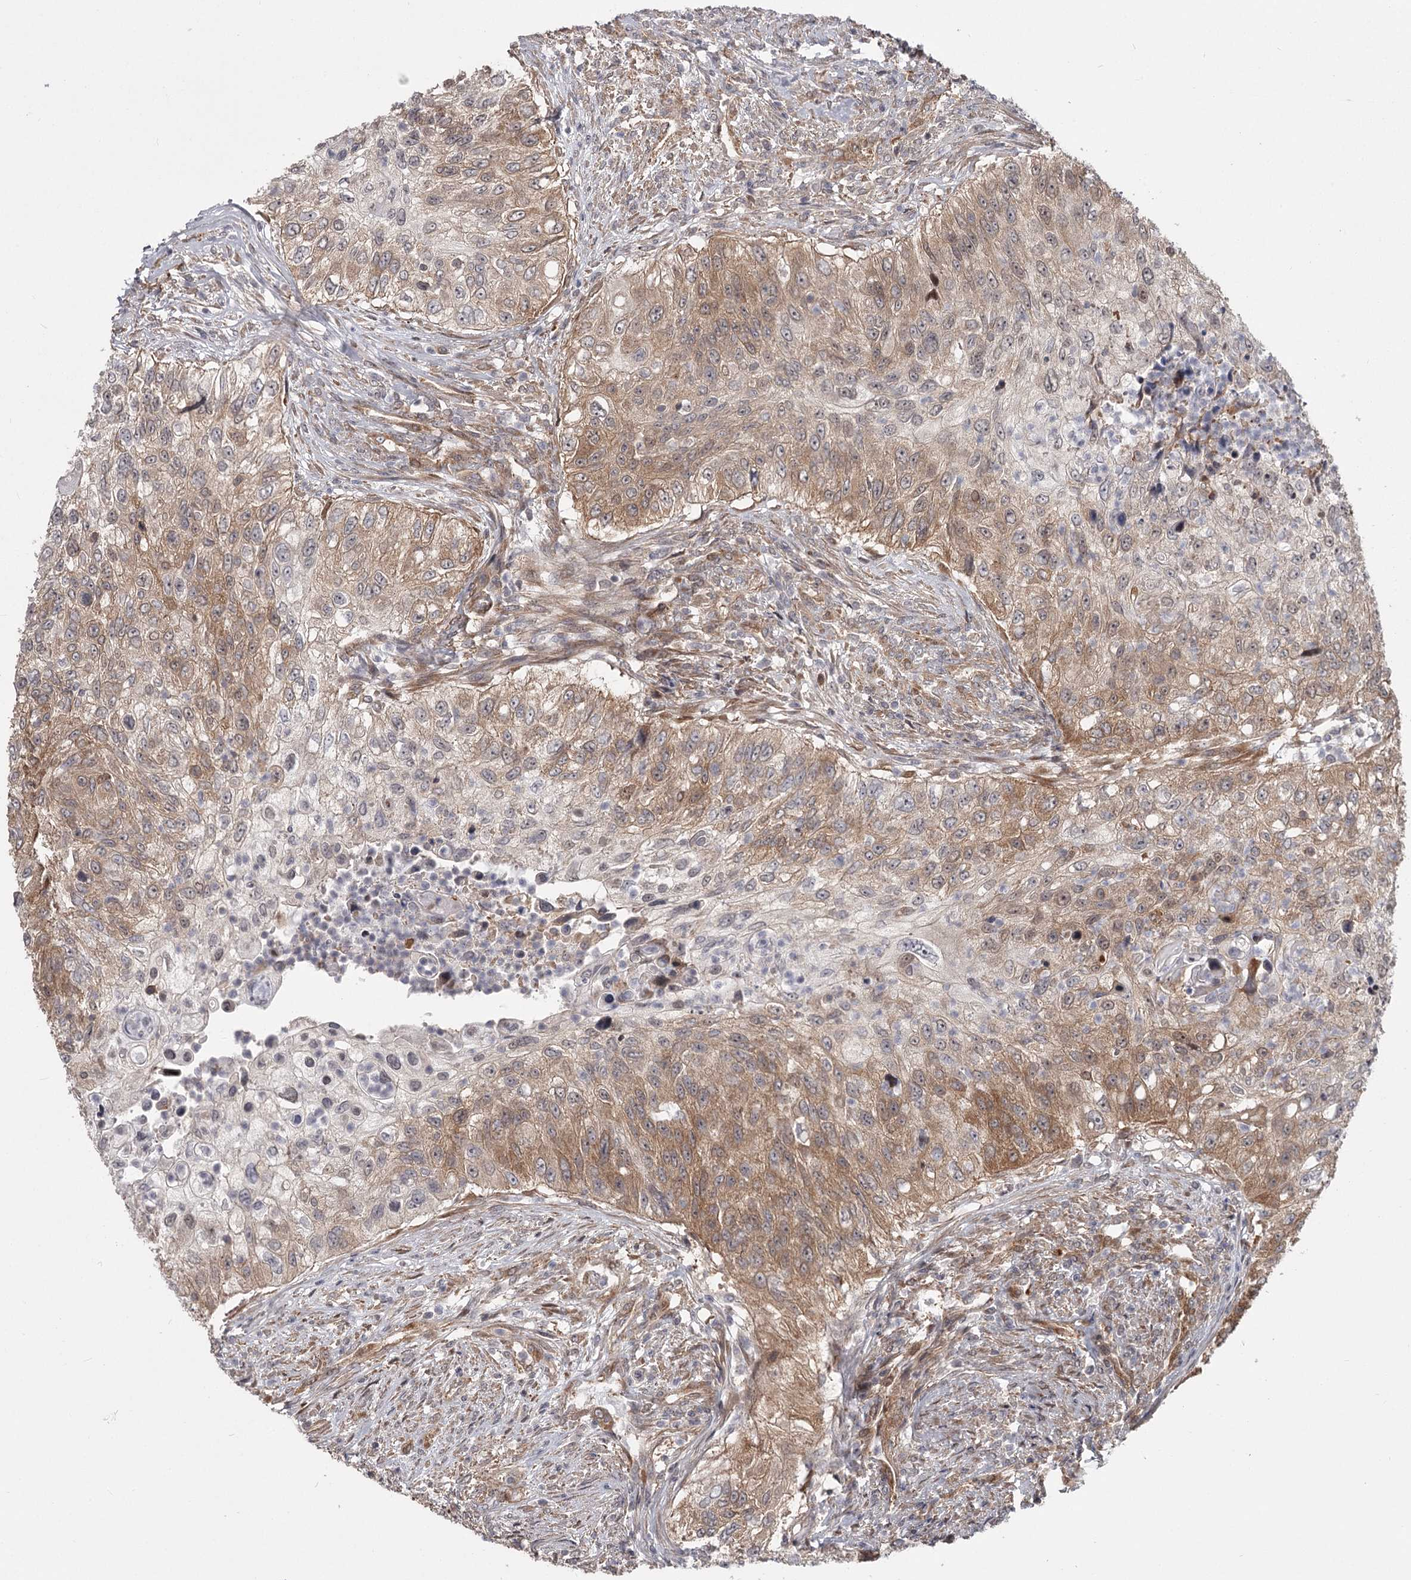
{"staining": {"intensity": "moderate", "quantity": ">75%", "location": "cytoplasmic/membranous"}, "tissue": "urothelial cancer", "cell_type": "Tumor cells", "image_type": "cancer", "snomed": [{"axis": "morphology", "description": "Urothelial carcinoma, High grade"}, {"axis": "topography", "description": "Urinary bladder"}], "caption": "Tumor cells exhibit medium levels of moderate cytoplasmic/membranous positivity in about >75% of cells in human urothelial carcinoma (high-grade). The protein is stained brown, and the nuclei are stained in blue (DAB (3,3'-diaminobenzidine) IHC with brightfield microscopy, high magnification).", "gene": "CCNG2", "patient": {"sex": "female", "age": 60}}